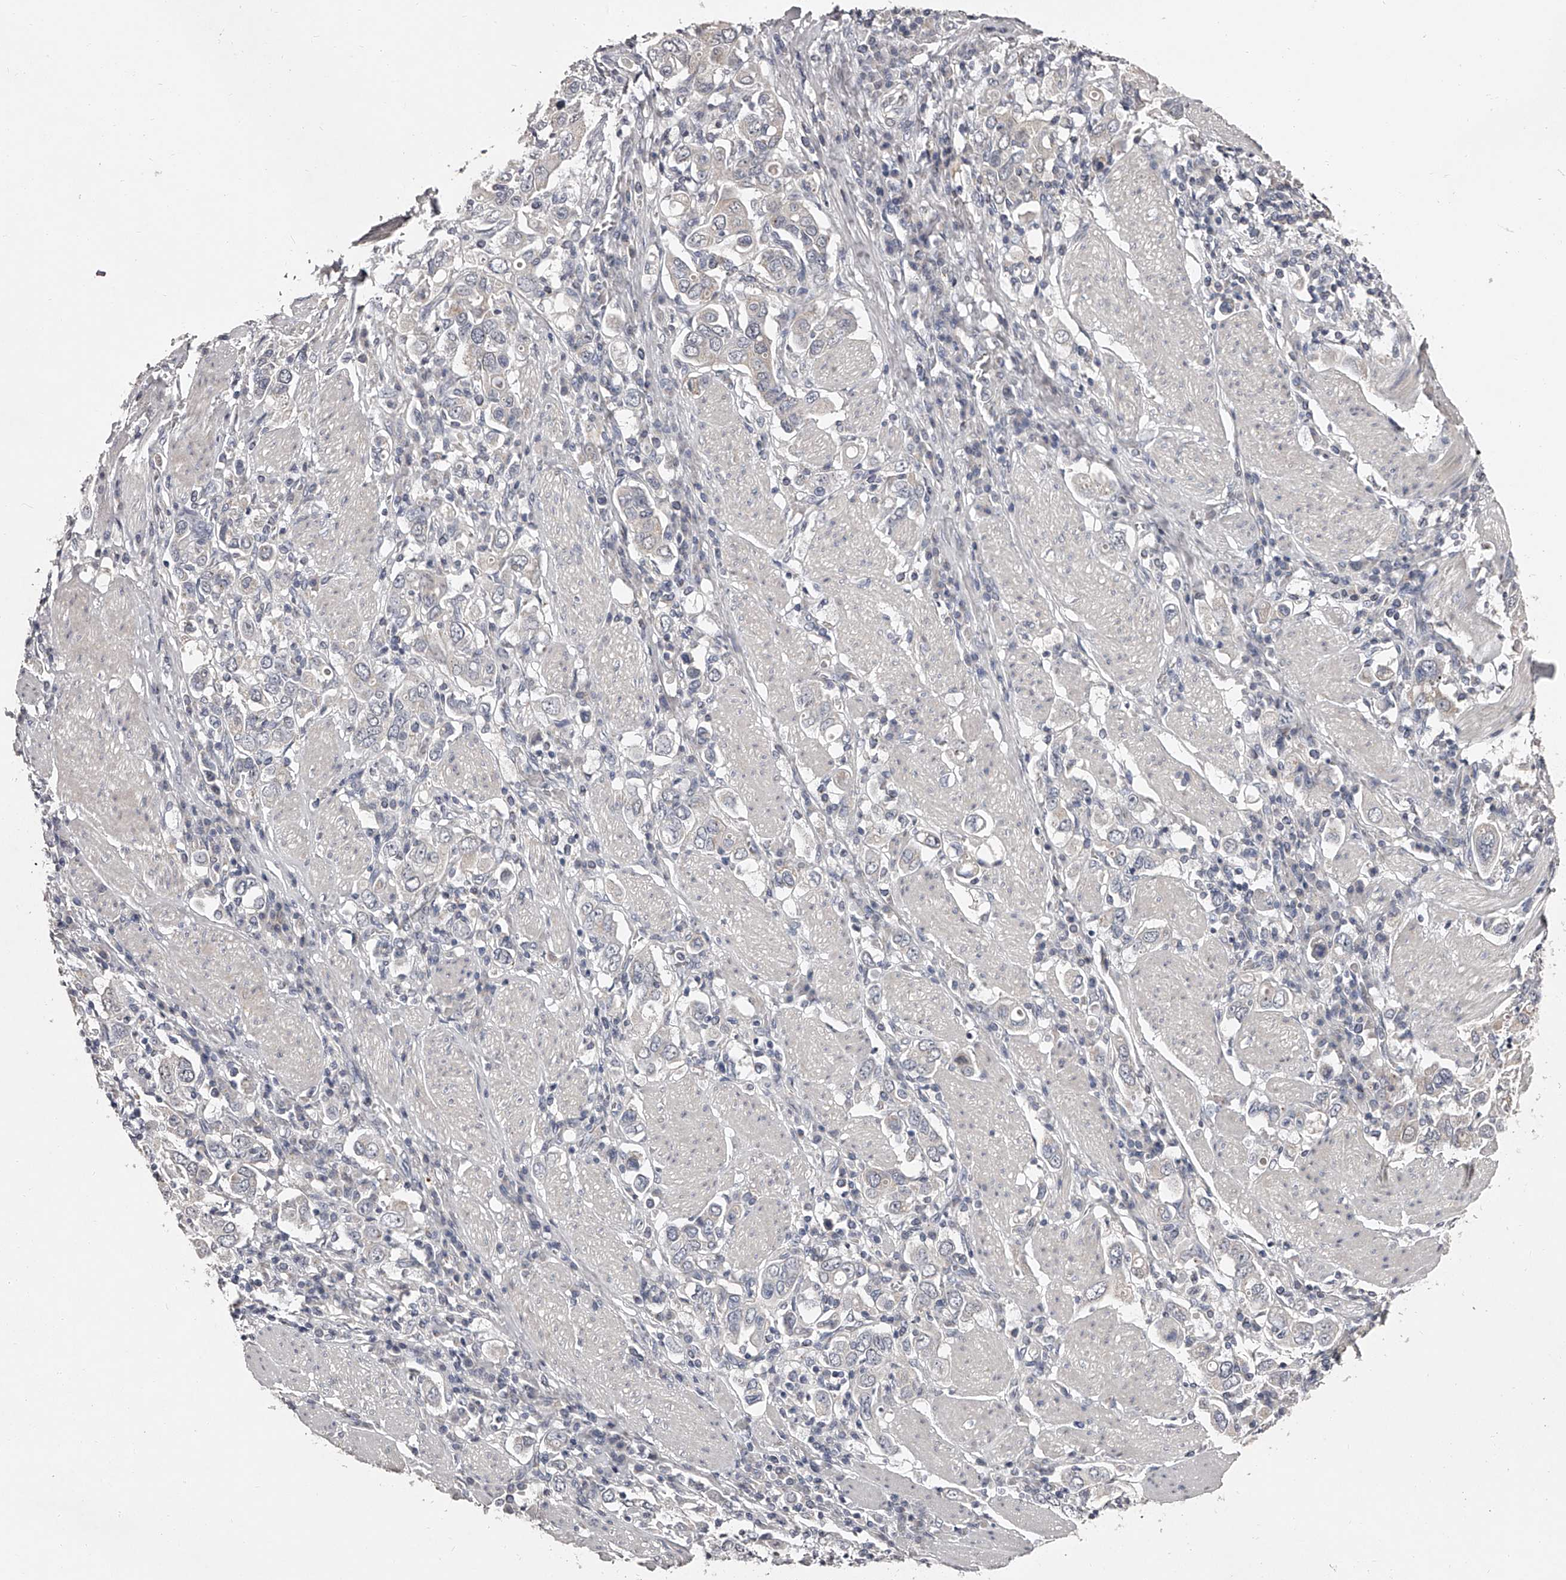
{"staining": {"intensity": "negative", "quantity": "none", "location": "none"}, "tissue": "stomach cancer", "cell_type": "Tumor cells", "image_type": "cancer", "snomed": [{"axis": "morphology", "description": "Adenocarcinoma, NOS"}, {"axis": "topography", "description": "Stomach, upper"}], "caption": "A high-resolution micrograph shows IHC staining of stomach cancer (adenocarcinoma), which shows no significant expression in tumor cells.", "gene": "NT5DC1", "patient": {"sex": "male", "age": 62}}